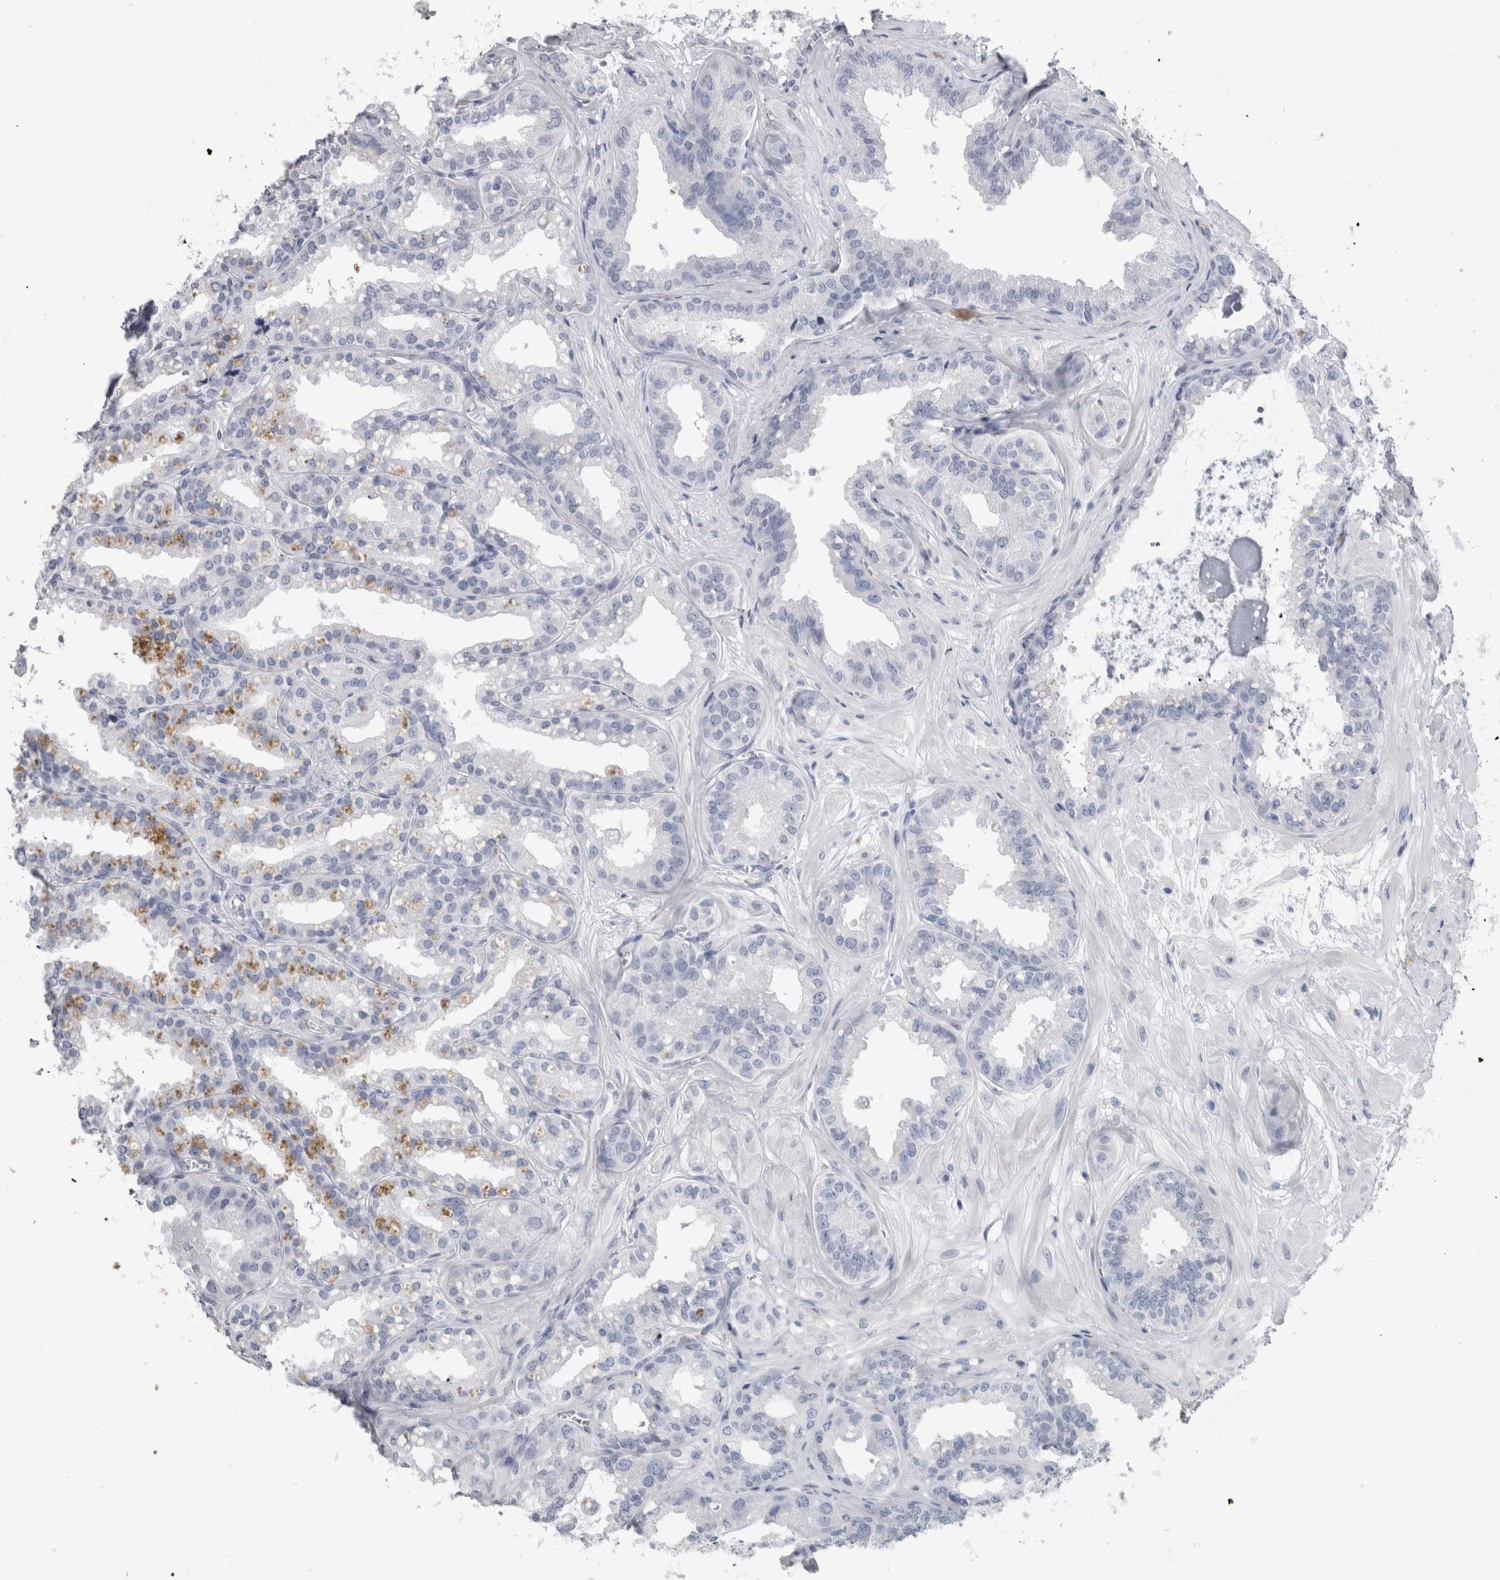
{"staining": {"intensity": "negative", "quantity": "none", "location": "none"}, "tissue": "seminal vesicle", "cell_type": "Glandular cells", "image_type": "normal", "snomed": [{"axis": "morphology", "description": "Normal tissue, NOS"}, {"axis": "topography", "description": "Prostate"}, {"axis": "topography", "description": "Seminal veicle"}], "caption": "DAB immunohistochemical staining of unremarkable seminal vesicle reveals no significant staining in glandular cells.", "gene": "PTH", "patient": {"sex": "male", "age": 51}}